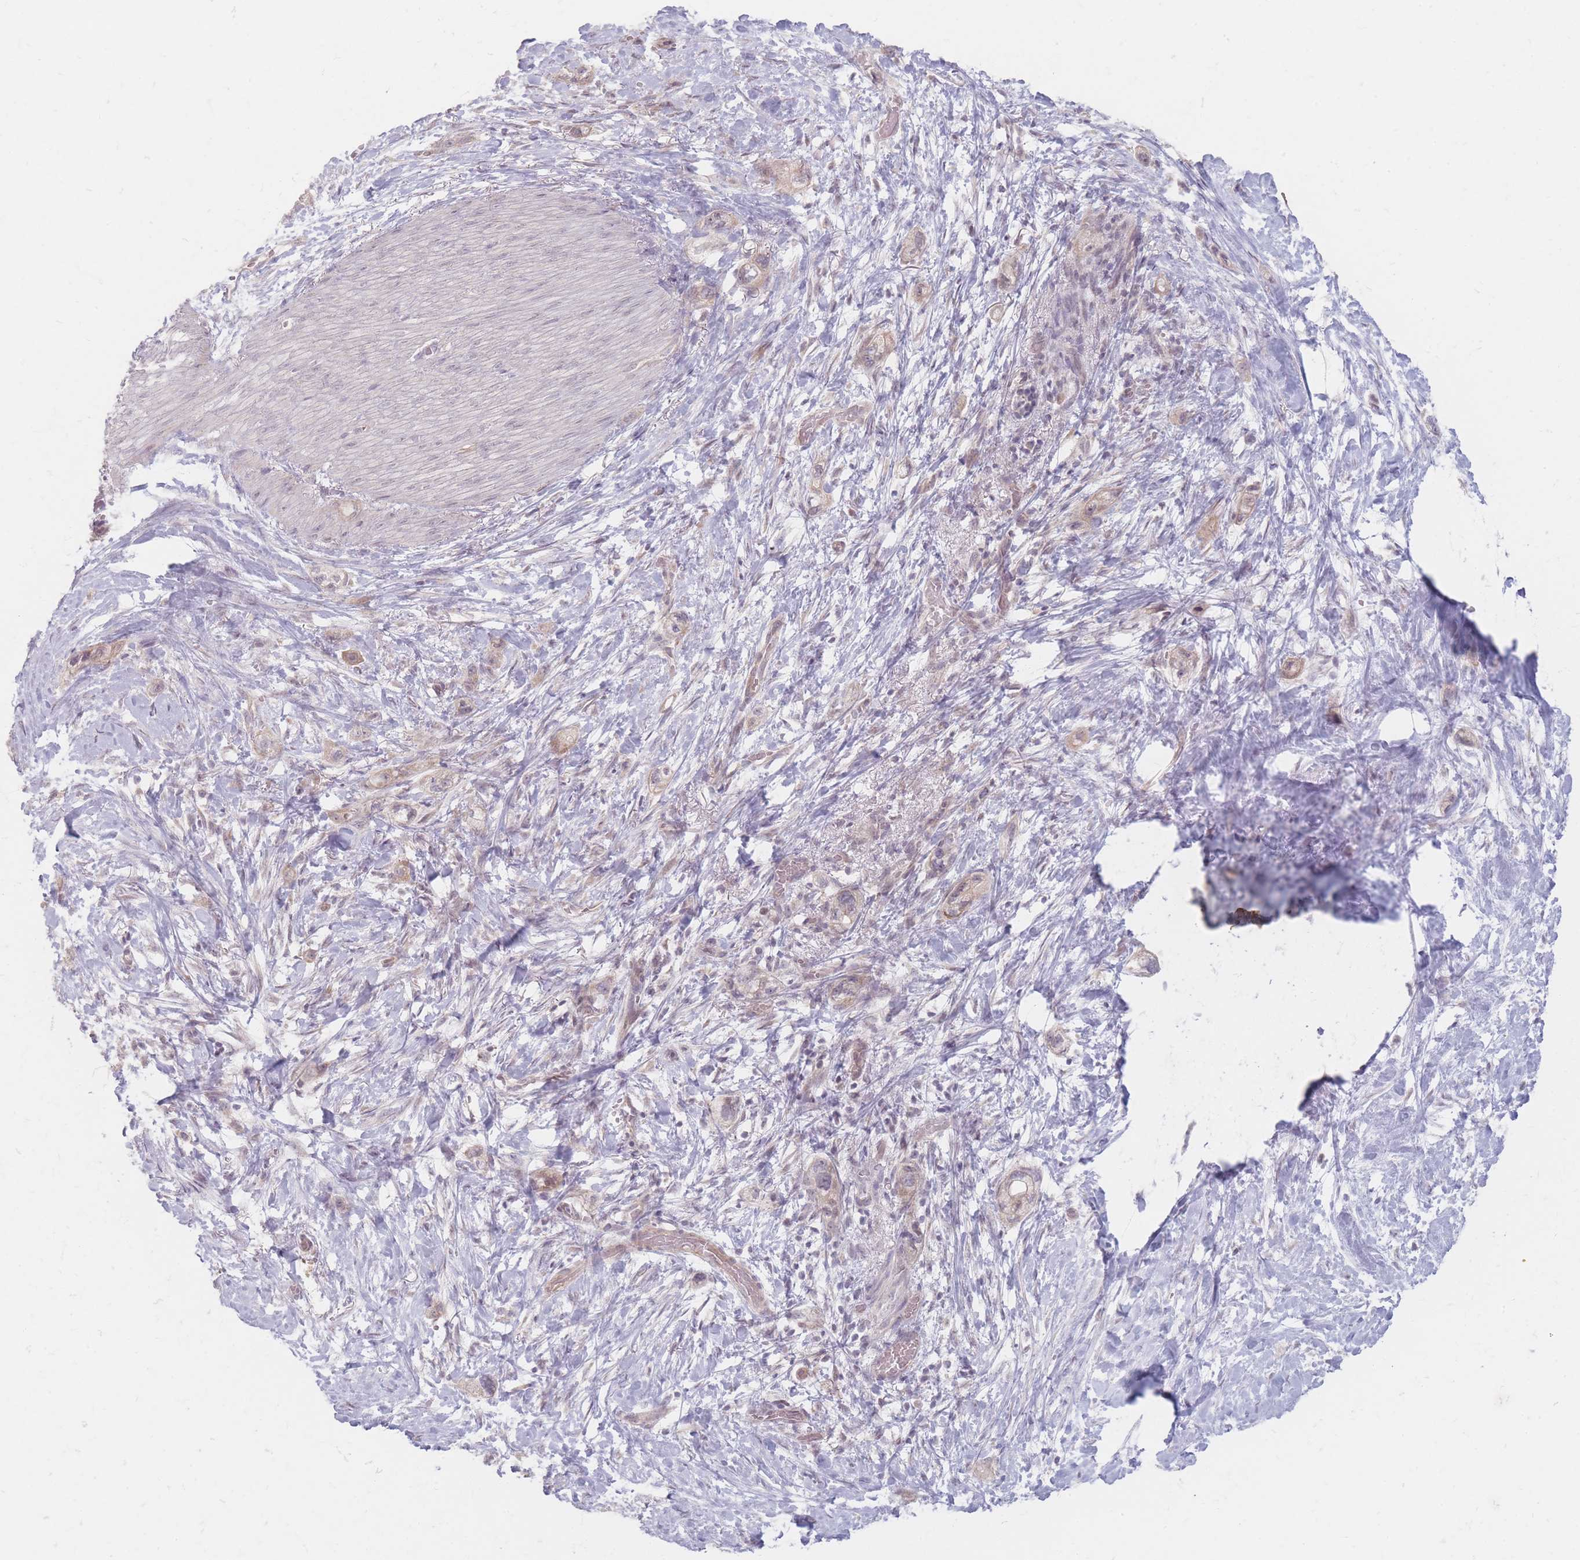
{"staining": {"intensity": "weak", "quantity": ">75%", "location": "cytoplasmic/membranous"}, "tissue": "stomach cancer", "cell_type": "Tumor cells", "image_type": "cancer", "snomed": [{"axis": "morphology", "description": "Adenocarcinoma, NOS"}, {"axis": "topography", "description": "Stomach"}, {"axis": "topography", "description": "Stomach, lower"}], "caption": "A brown stain shows weak cytoplasmic/membranous positivity of a protein in stomach adenocarcinoma tumor cells. (DAB IHC, brown staining for protein, blue staining for nuclei).", "gene": "GABRA6", "patient": {"sex": "female", "age": 48}}